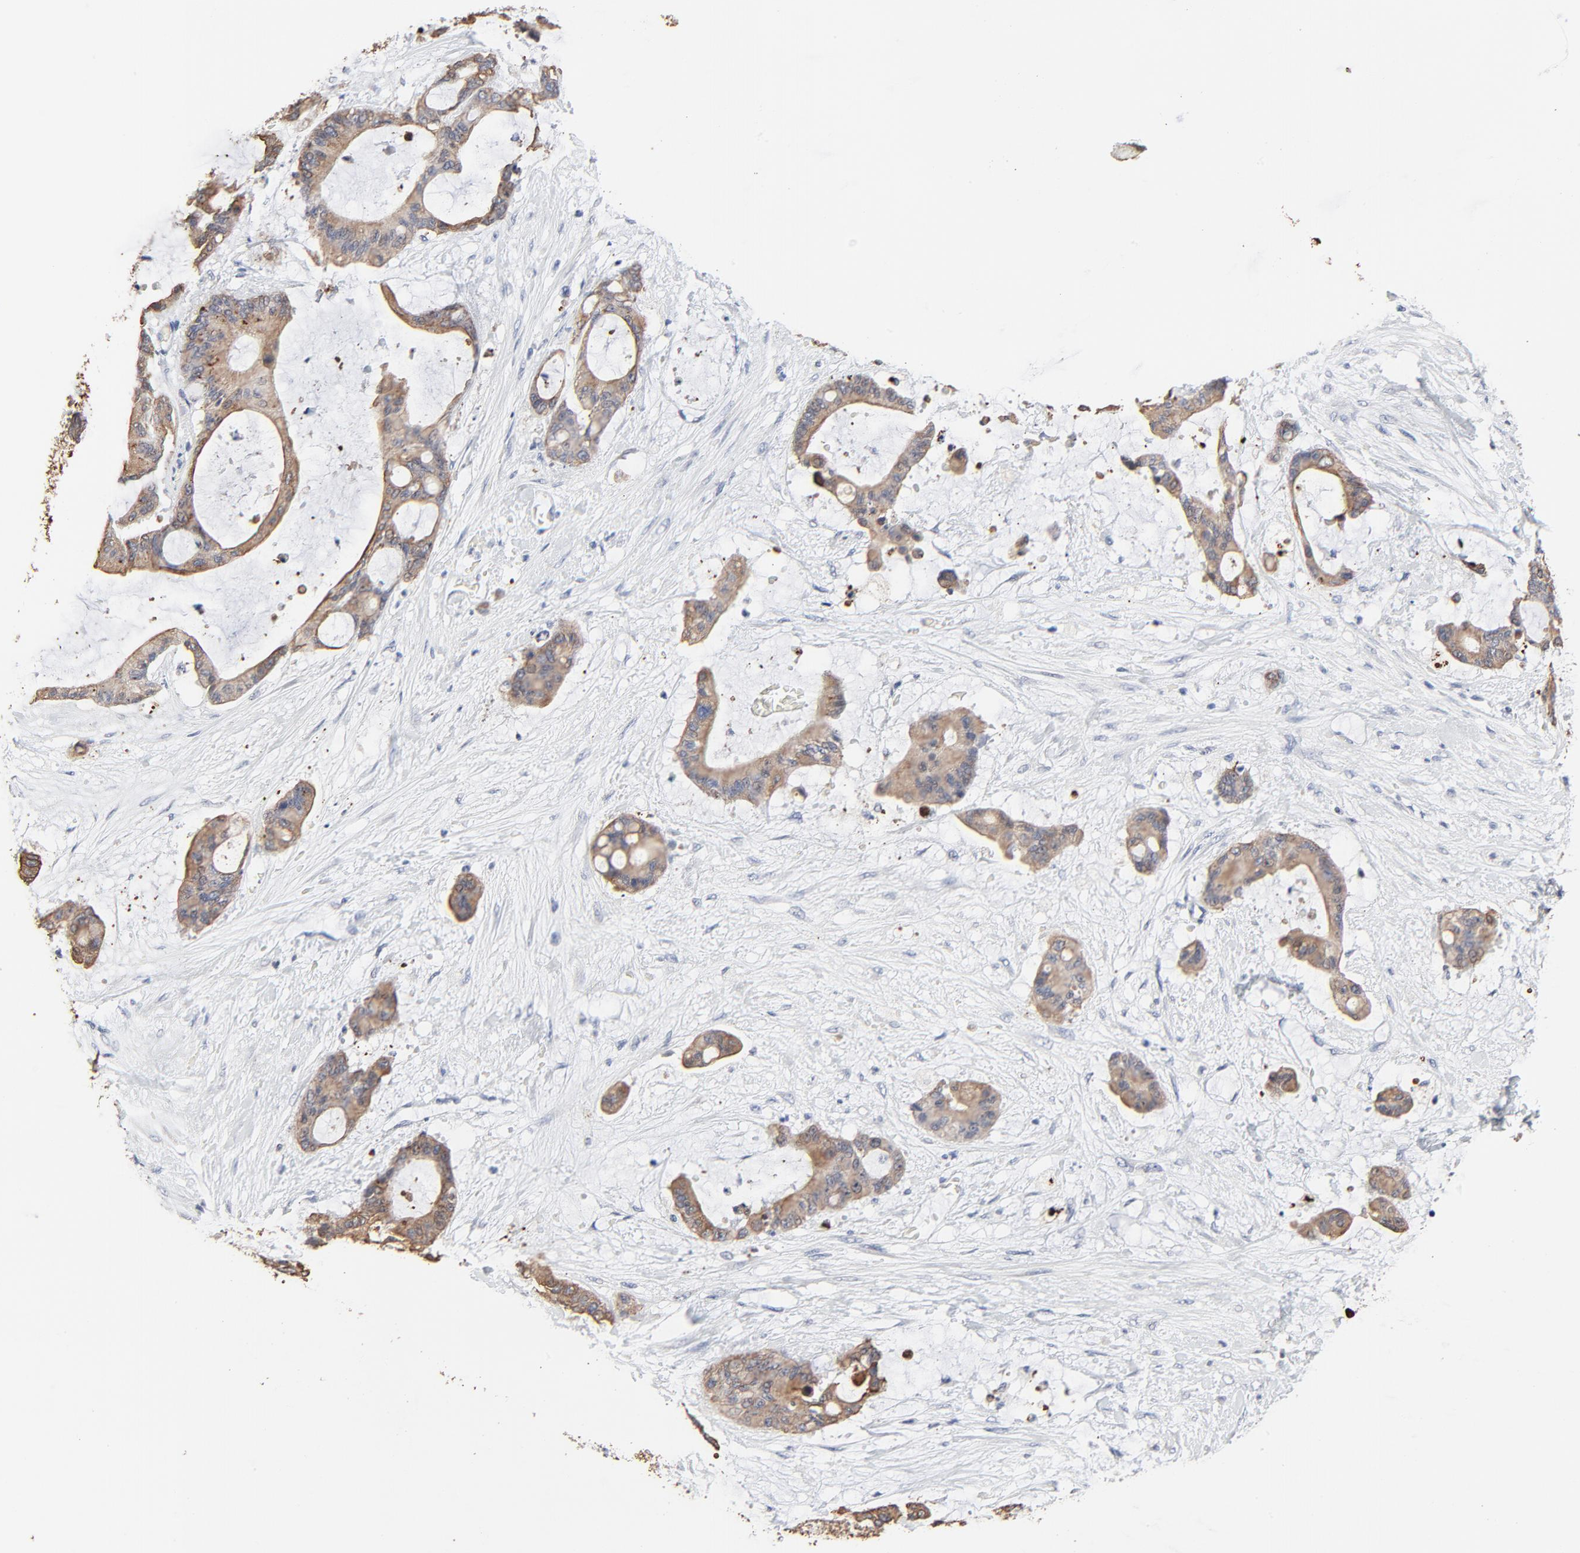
{"staining": {"intensity": "moderate", "quantity": ">75%", "location": "cytoplasmic/membranous"}, "tissue": "liver cancer", "cell_type": "Tumor cells", "image_type": "cancer", "snomed": [{"axis": "morphology", "description": "Cholangiocarcinoma"}, {"axis": "topography", "description": "Liver"}], "caption": "Moderate cytoplasmic/membranous protein positivity is appreciated in approximately >75% of tumor cells in cholangiocarcinoma (liver). The staining was performed using DAB (3,3'-diaminobenzidine), with brown indicating positive protein expression. Nuclei are stained blue with hematoxylin.", "gene": "LNX1", "patient": {"sex": "female", "age": 73}}